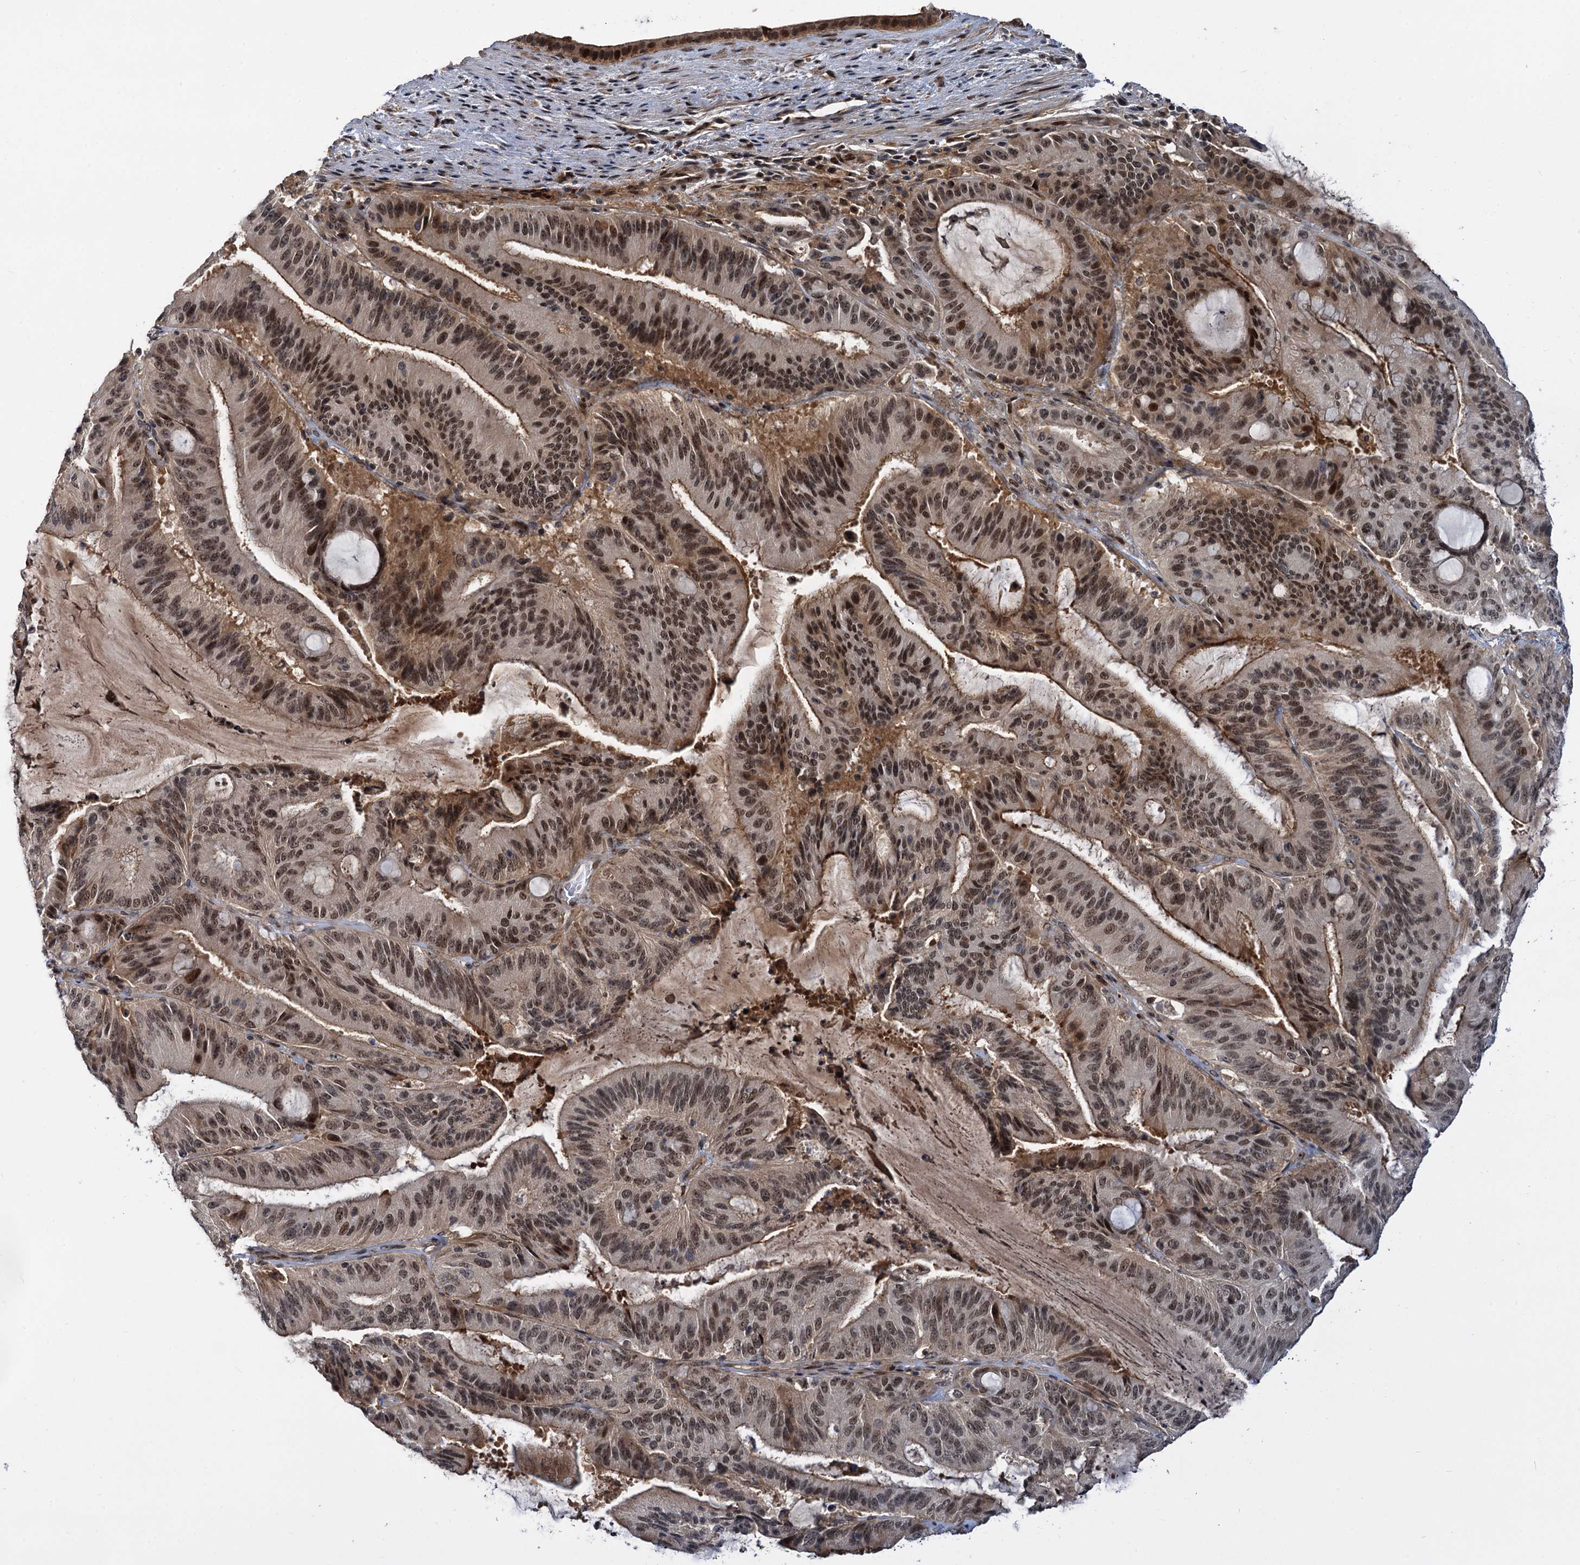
{"staining": {"intensity": "moderate", "quantity": ">75%", "location": "cytoplasmic/membranous,nuclear"}, "tissue": "liver cancer", "cell_type": "Tumor cells", "image_type": "cancer", "snomed": [{"axis": "morphology", "description": "Normal tissue, NOS"}, {"axis": "morphology", "description": "Cholangiocarcinoma"}, {"axis": "topography", "description": "Liver"}, {"axis": "topography", "description": "Peripheral nerve tissue"}], "caption": "The photomicrograph exhibits immunohistochemical staining of liver cholangiocarcinoma. There is moderate cytoplasmic/membranous and nuclear expression is identified in approximately >75% of tumor cells. (Brightfield microscopy of DAB IHC at high magnification).", "gene": "MBD6", "patient": {"sex": "female", "age": 73}}